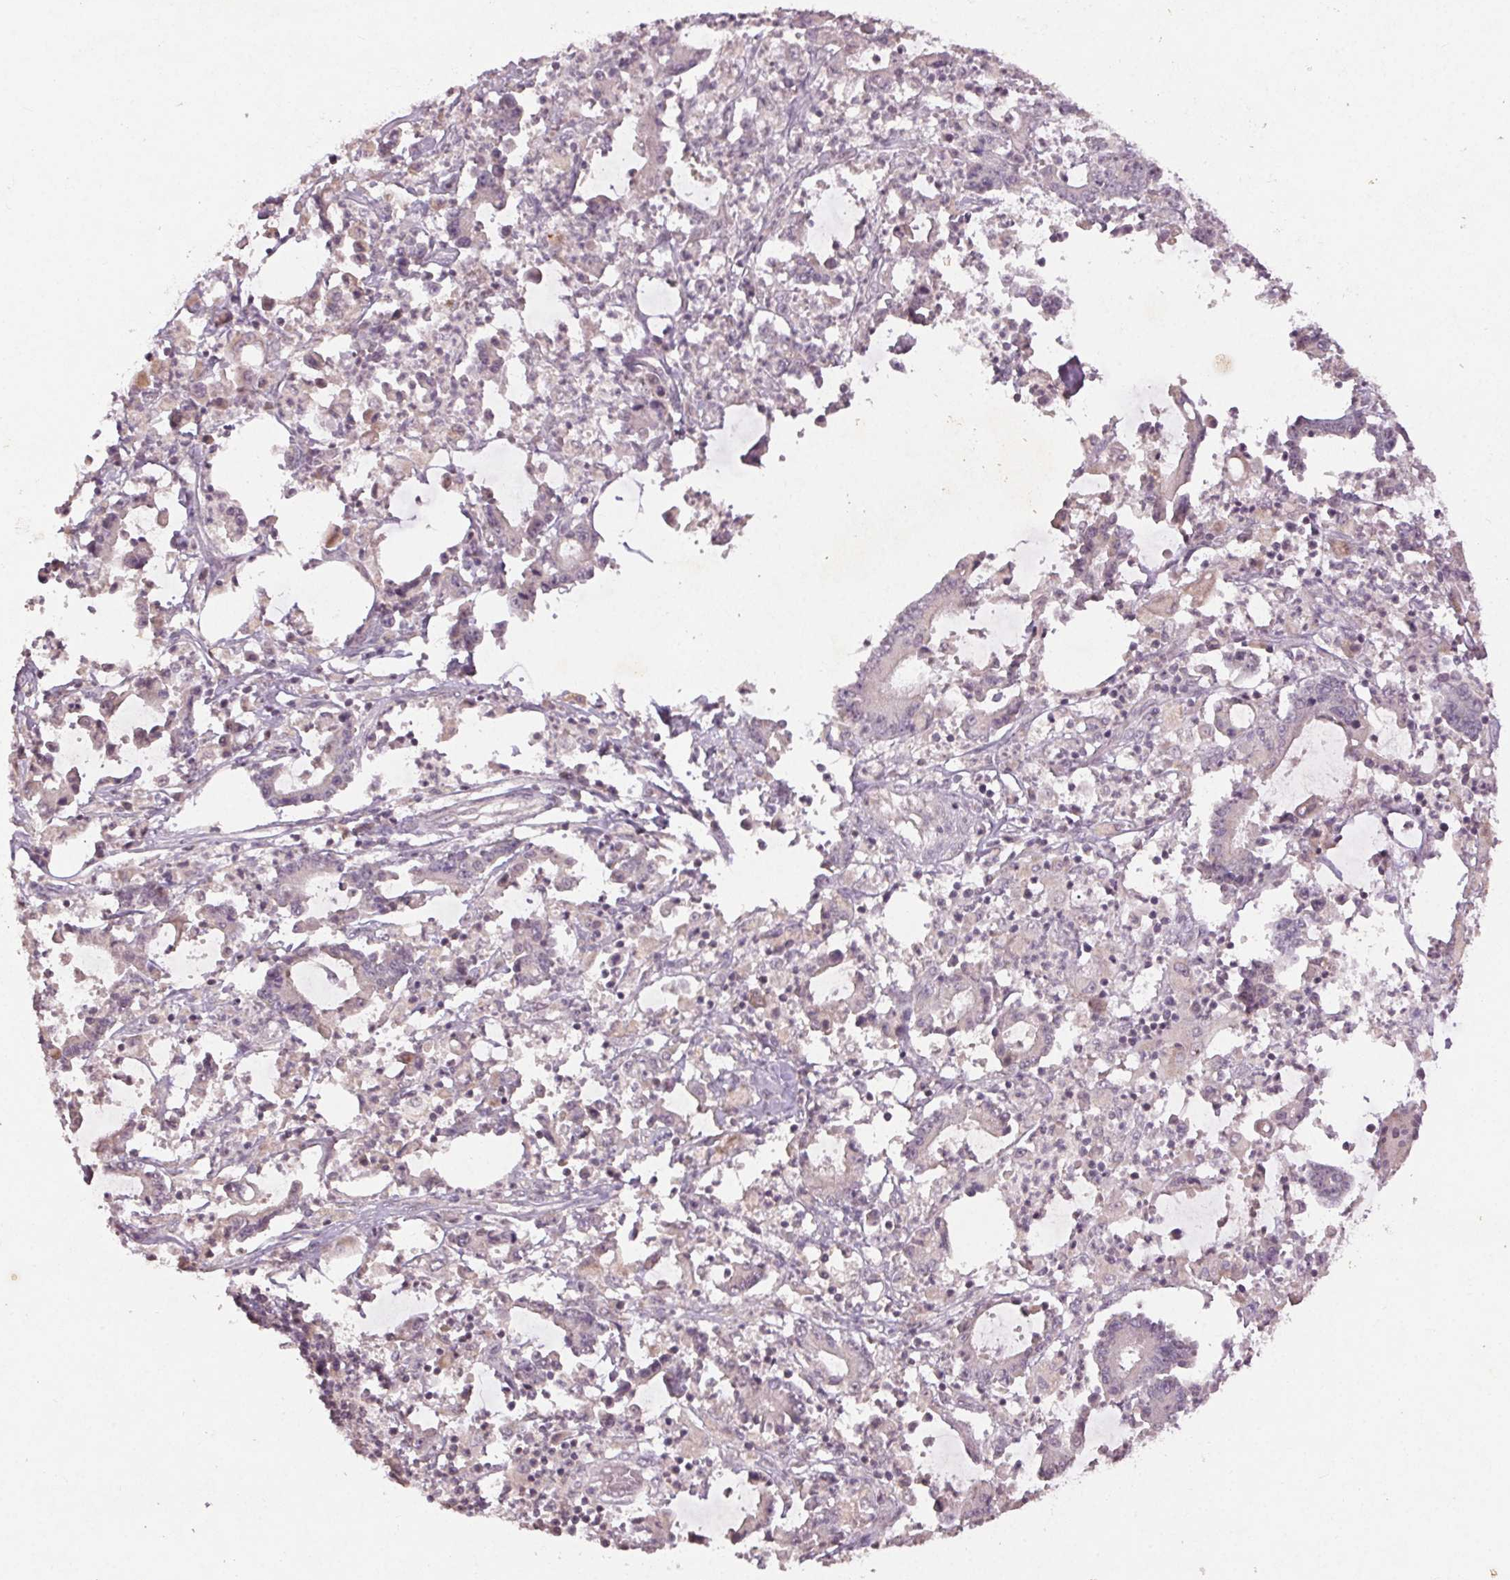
{"staining": {"intensity": "negative", "quantity": "none", "location": "none"}, "tissue": "stomach cancer", "cell_type": "Tumor cells", "image_type": "cancer", "snomed": [{"axis": "morphology", "description": "Adenocarcinoma, NOS"}, {"axis": "topography", "description": "Stomach, upper"}], "caption": "This is an immunohistochemistry (IHC) histopathology image of human stomach cancer. There is no expression in tumor cells.", "gene": "KLRC3", "patient": {"sex": "male", "age": 68}}